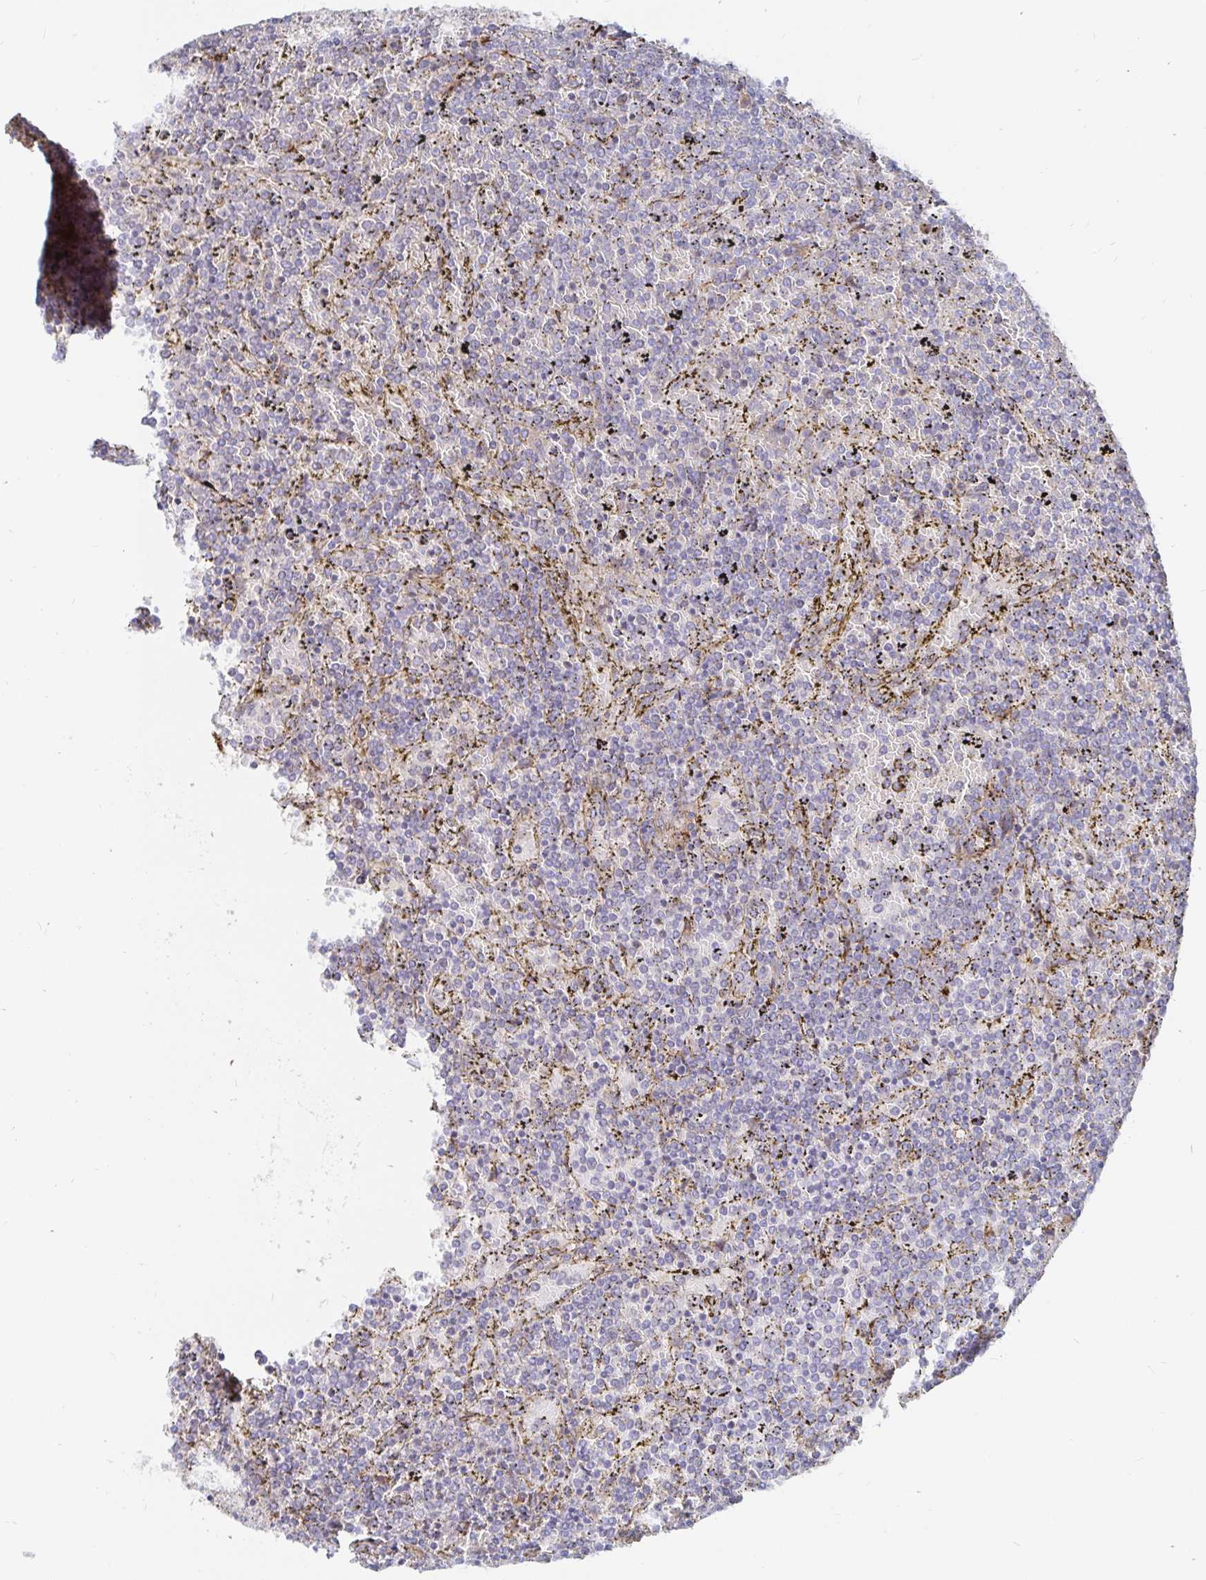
{"staining": {"intensity": "negative", "quantity": "none", "location": "none"}, "tissue": "lymphoma", "cell_type": "Tumor cells", "image_type": "cancer", "snomed": [{"axis": "morphology", "description": "Malignant lymphoma, non-Hodgkin's type, Low grade"}, {"axis": "topography", "description": "Spleen"}], "caption": "Immunohistochemistry (IHC) histopathology image of neoplastic tissue: malignant lymphoma, non-Hodgkin's type (low-grade) stained with DAB demonstrates no significant protein expression in tumor cells.", "gene": "KCTD19", "patient": {"sex": "female", "age": 77}}